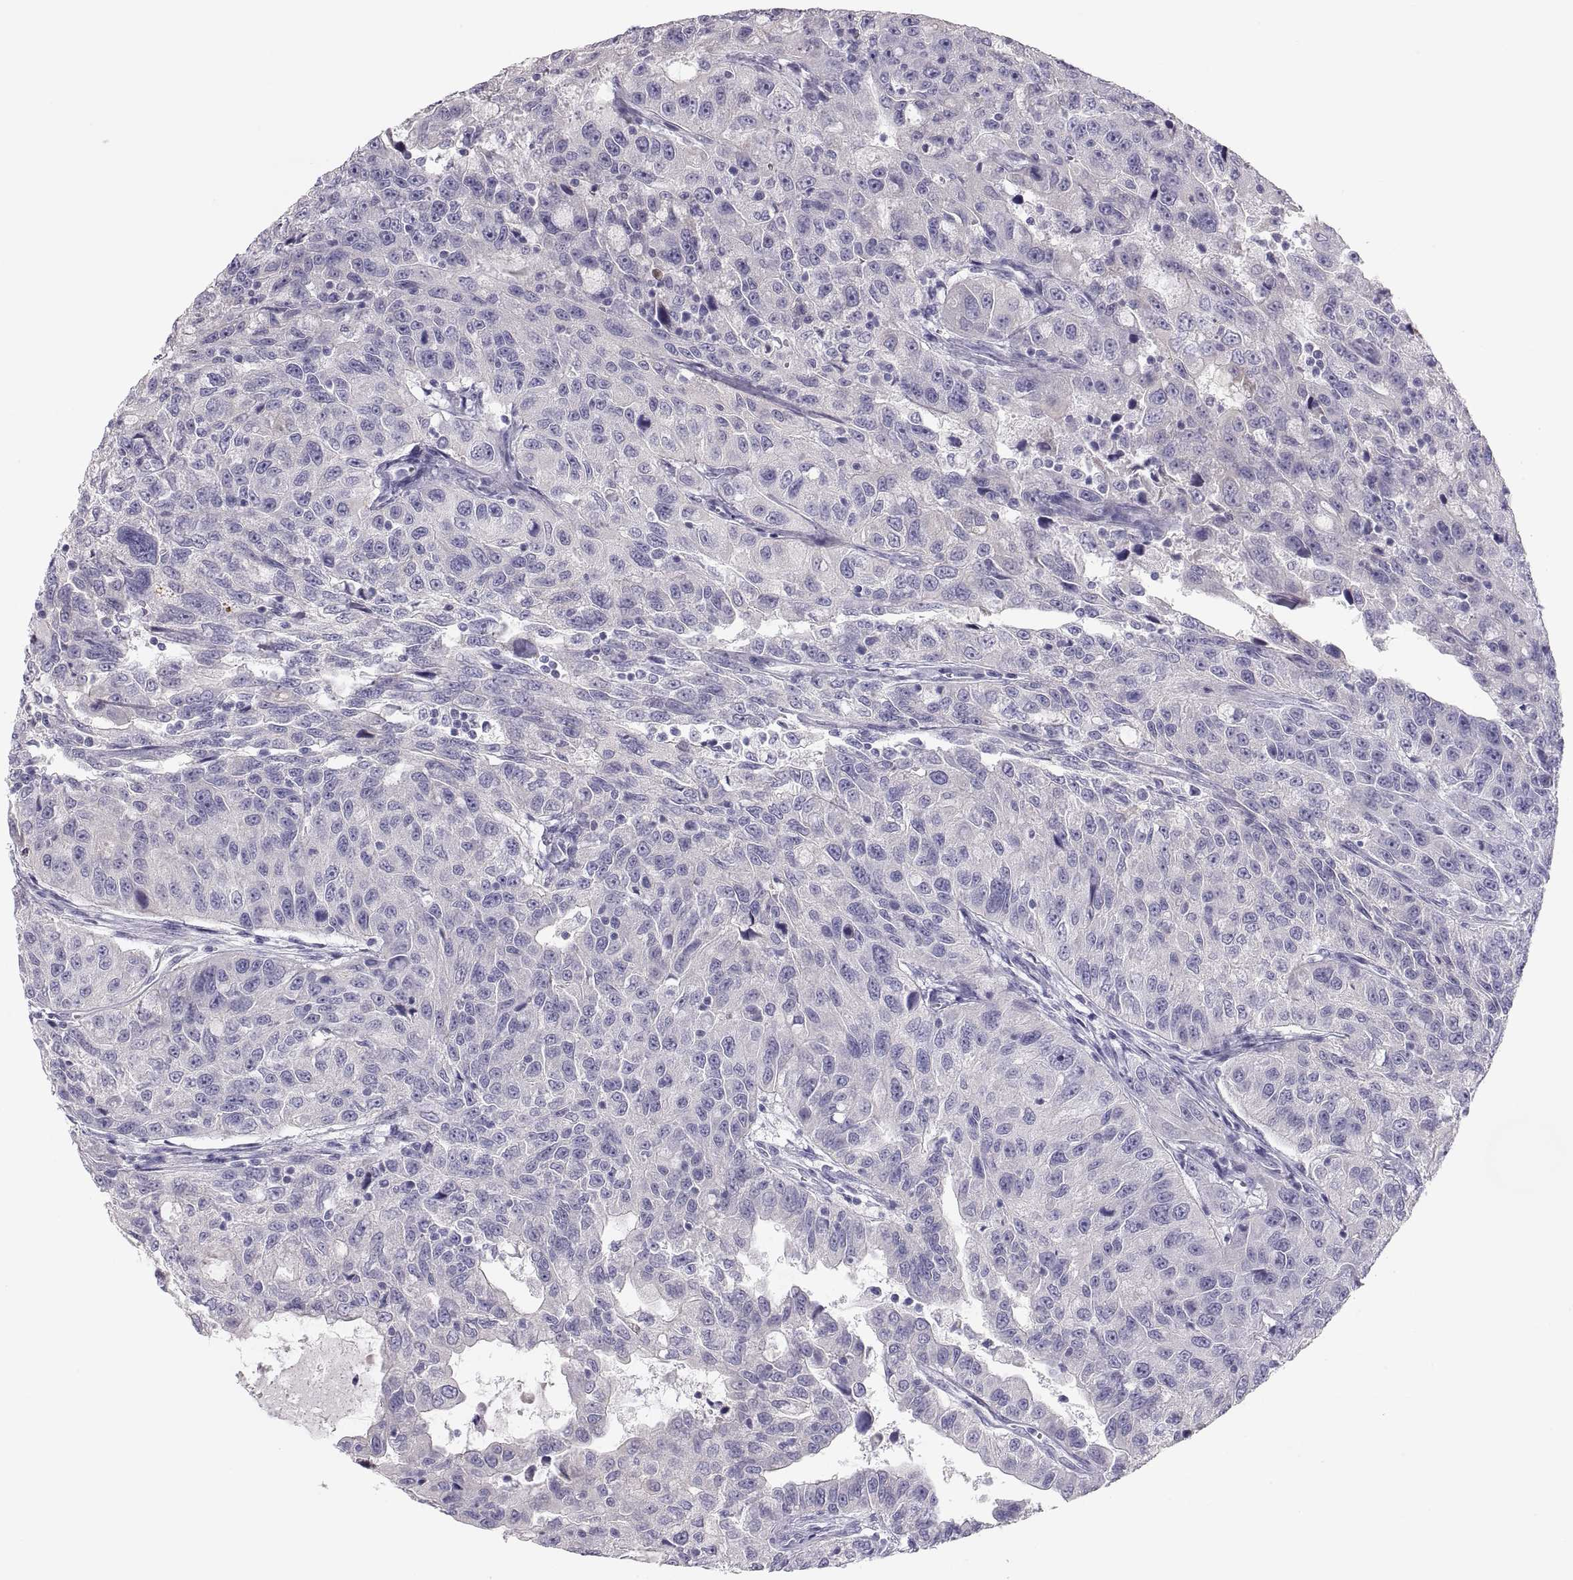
{"staining": {"intensity": "negative", "quantity": "none", "location": "none"}, "tissue": "urothelial cancer", "cell_type": "Tumor cells", "image_type": "cancer", "snomed": [{"axis": "morphology", "description": "Urothelial carcinoma, NOS"}, {"axis": "morphology", "description": "Urothelial carcinoma, High grade"}, {"axis": "topography", "description": "Urinary bladder"}], "caption": "A micrograph of transitional cell carcinoma stained for a protein demonstrates no brown staining in tumor cells.", "gene": "MAGEB2", "patient": {"sex": "female", "age": 73}}